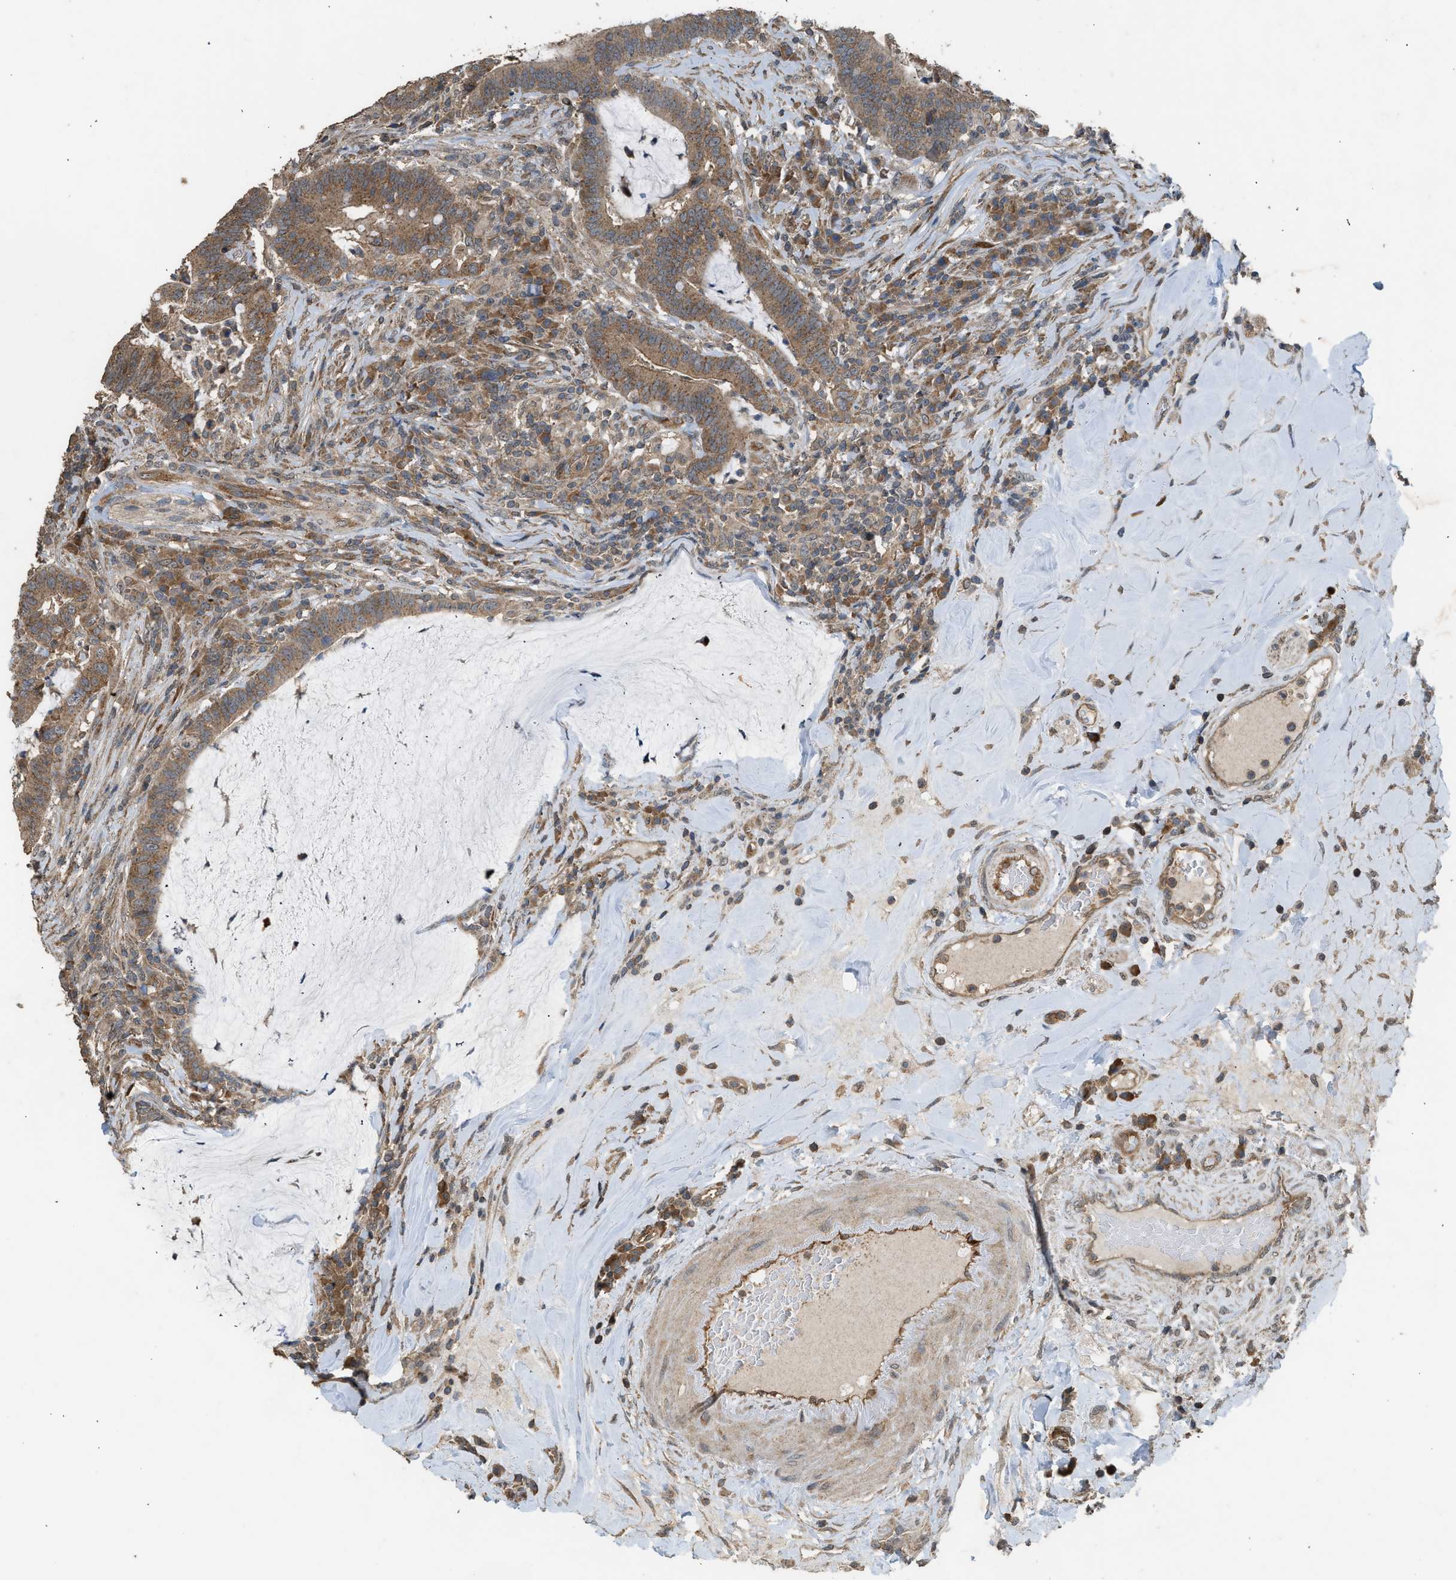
{"staining": {"intensity": "moderate", "quantity": ">75%", "location": "cytoplasmic/membranous"}, "tissue": "colorectal cancer", "cell_type": "Tumor cells", "image_type": "cancer", "snomed": [{"axis": "morphology", "description": "Normal tissue, NOS"}, {"axis": "morphology", "description": "Adenocarcinoma, NOS"}, {"axis": "topography", "description": "Colon"}], "caption": "The photomicrograph shows immunohistochemical staining of colorectal cancer. There is moderate cytoplasmic/membranous expression is appreciated in about >75% of tumor cells.", "gene": "HIP1R", "patient": {"sex": "female", "age": 66}}